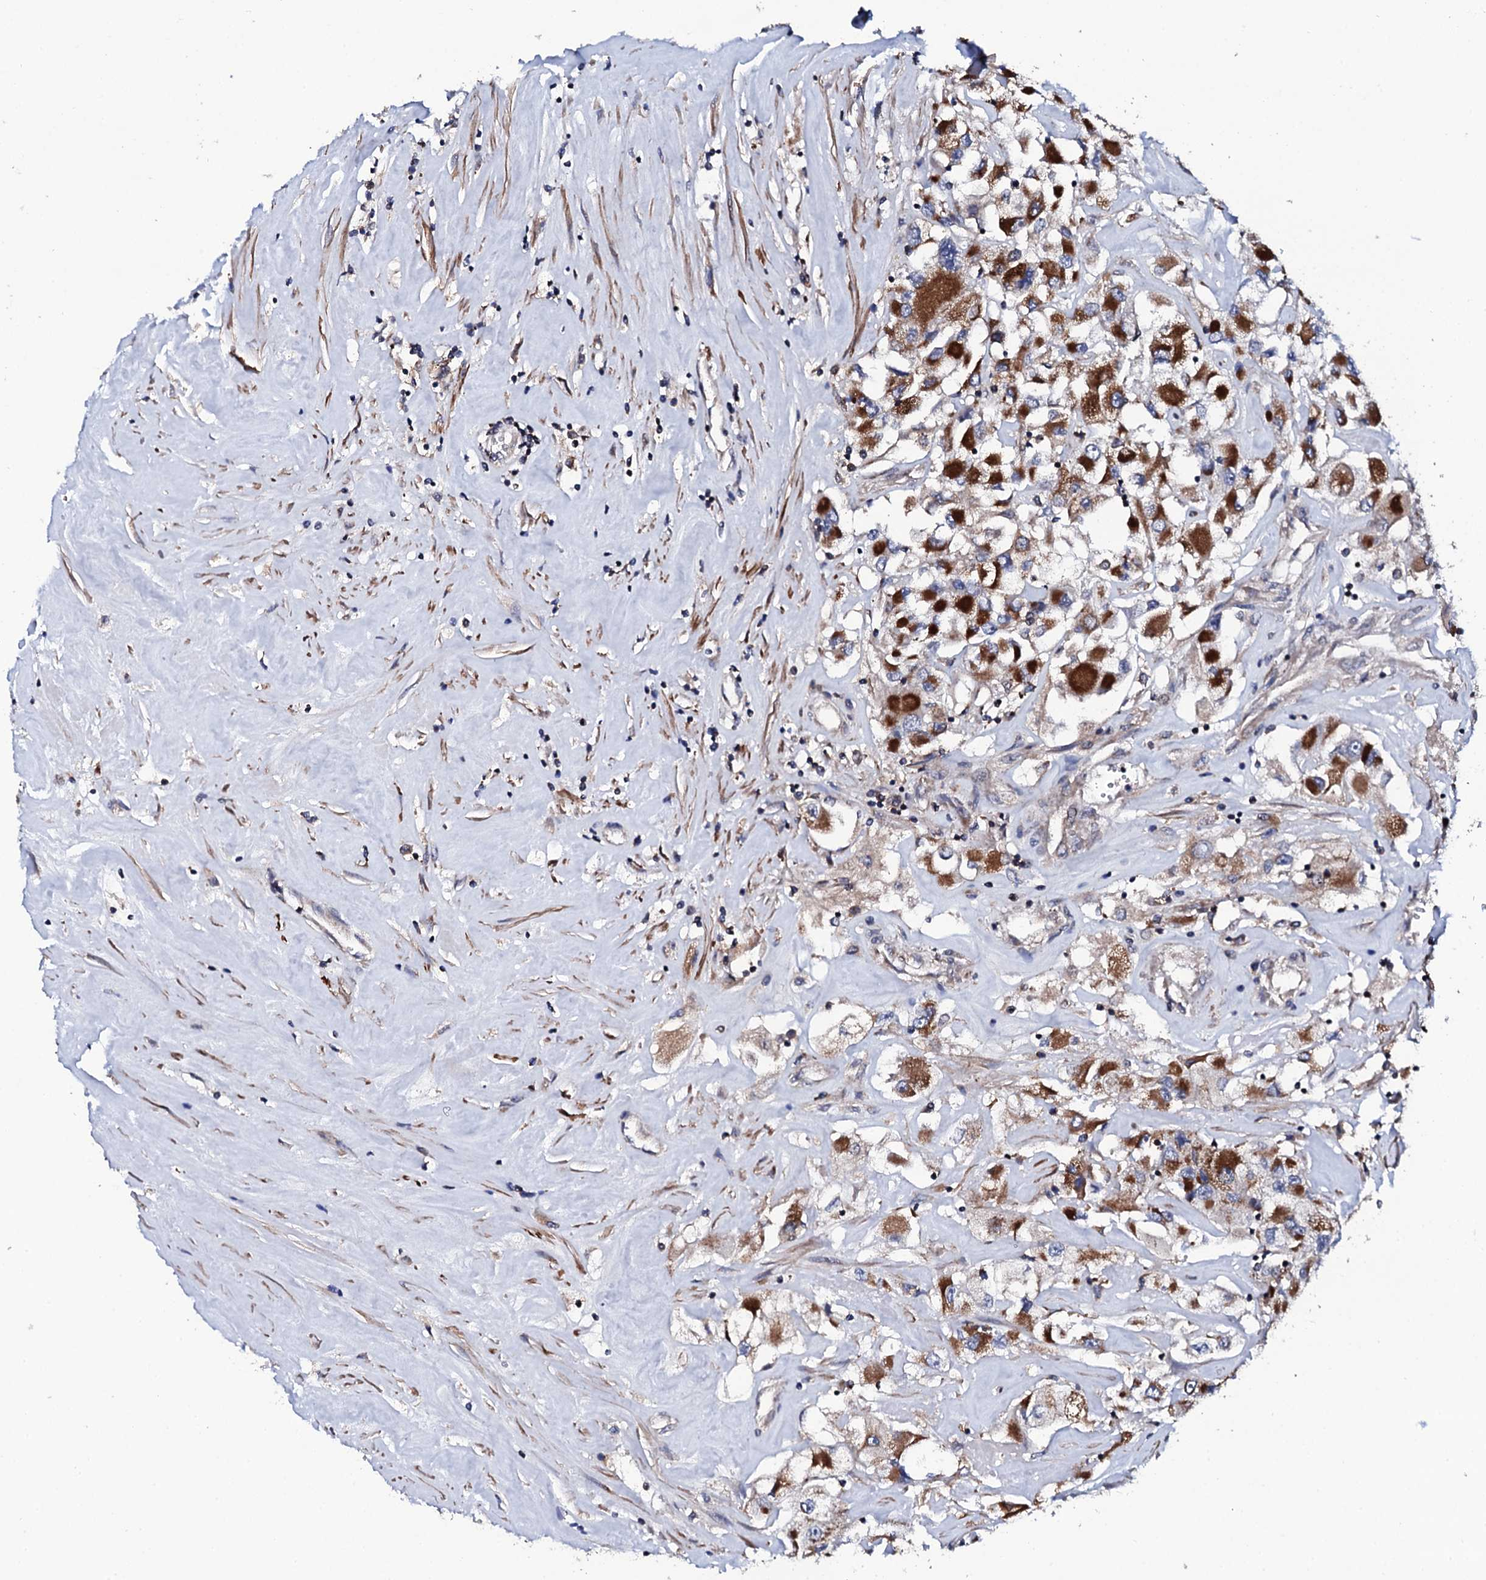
{"staining": {"intensity": "strong", "quantity": "25%-75%", "location": "cytoplasmic/membranous"}, "tissue": "renal cancer", "cell_type": "Tumor cells", "image_type": "cancer", "snomed": [{"axis": "morphology", "description": "Adenocarcinoma, NOS"}, {"axis": "topography", "description": "Kidney"}], "caption": "An IHC micrograph of neoplastic tissue is shown. Protein staining in brown shows strong cytoplasmic/membranous positivity in renal adenocarcinoma within tumor cells.", "gene": "COG4", "patient": {"sex": "female", "age": 52}}